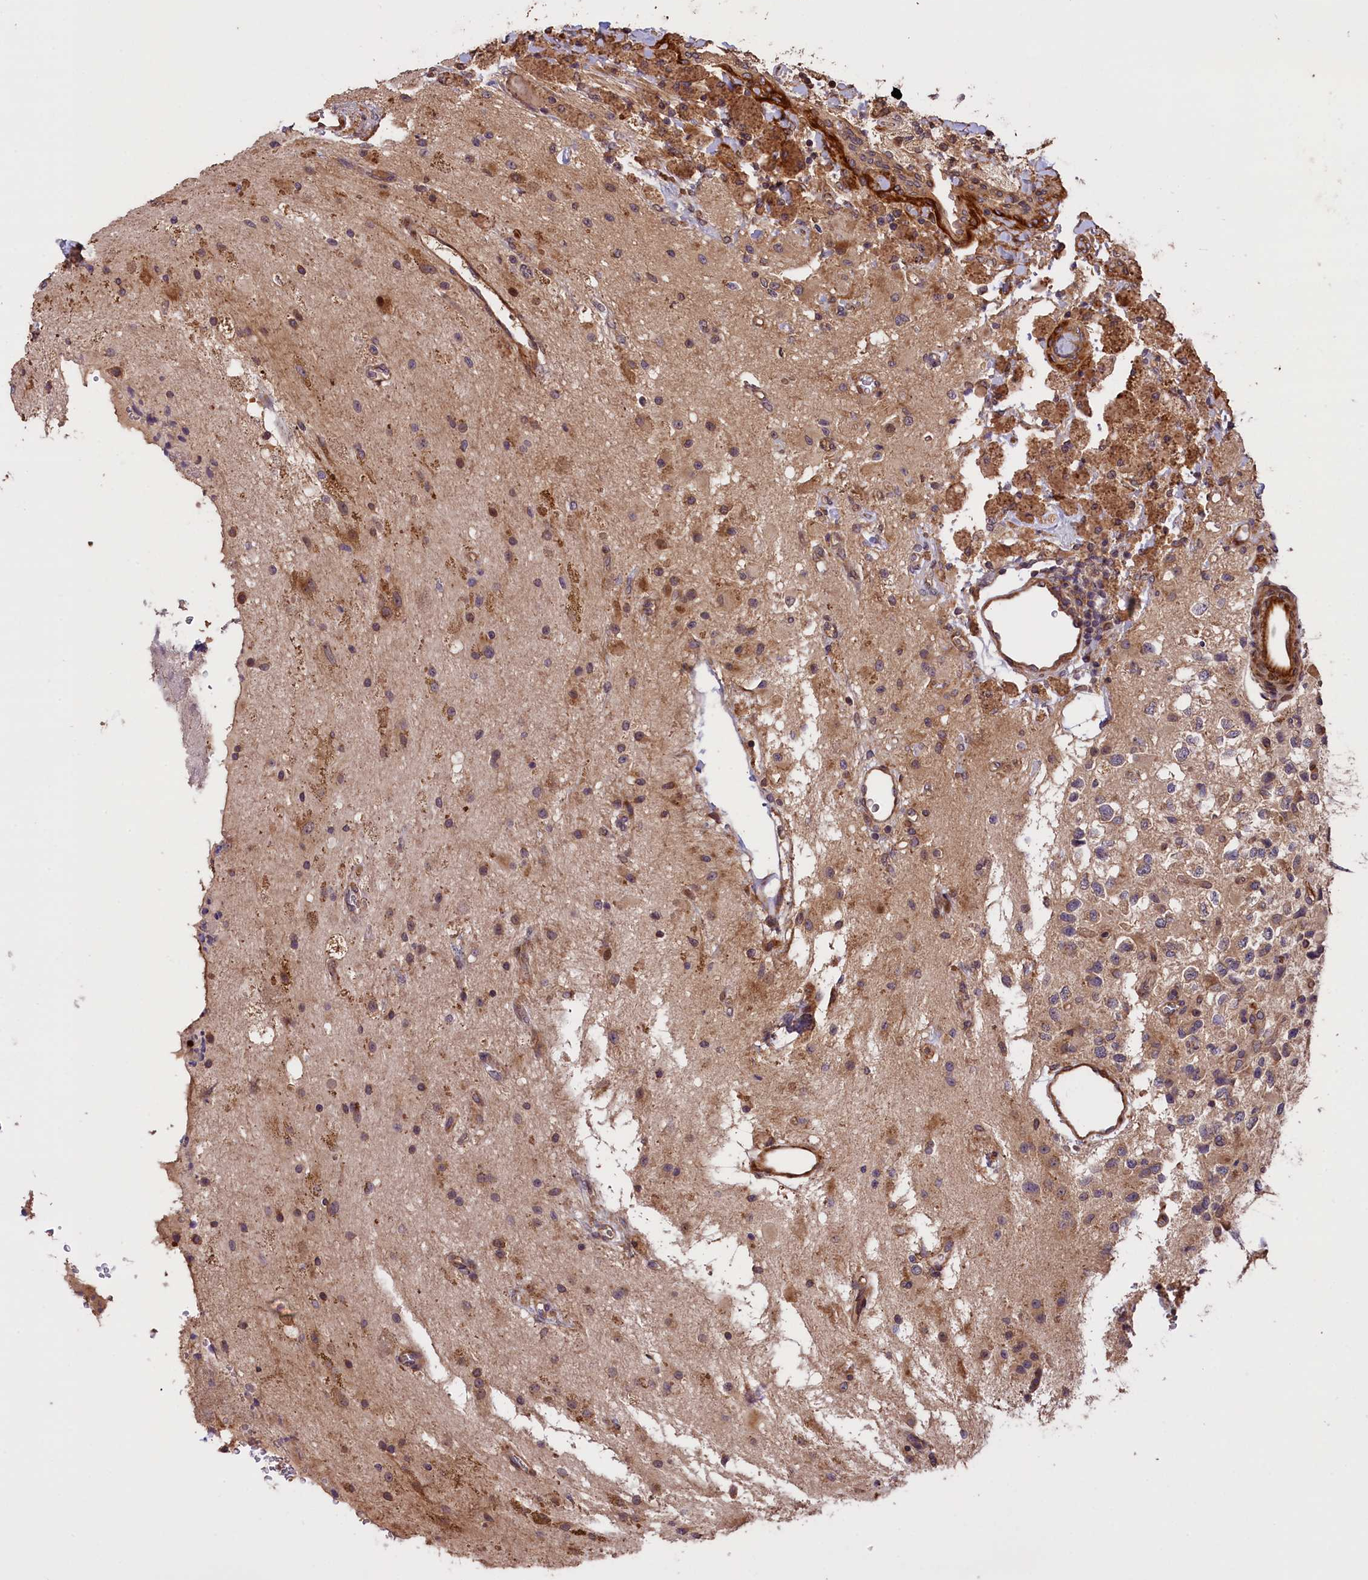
{"staining": {"intensity": "moderate", "quantity": "<25%", "location": "cytoplasmic/membranous"}, "tissue": "glioma", "cell_type": "Tumor cells", "image_type": "cancer", "snomed": [{"axis": "morphology", "description": "Glioma, malignant, High grade"}, {"axis": "topography", "description": "Brain"}], "caption": "An immunohistochemistry photomicrograph of neoplastic tissue is shown. Protein staining in brown shows moderate cytoplasmic/membranous positivity in glioma within tumor cells.", "gene": "DNAJB9", "patient": {"sex": "male", "age": 34}}